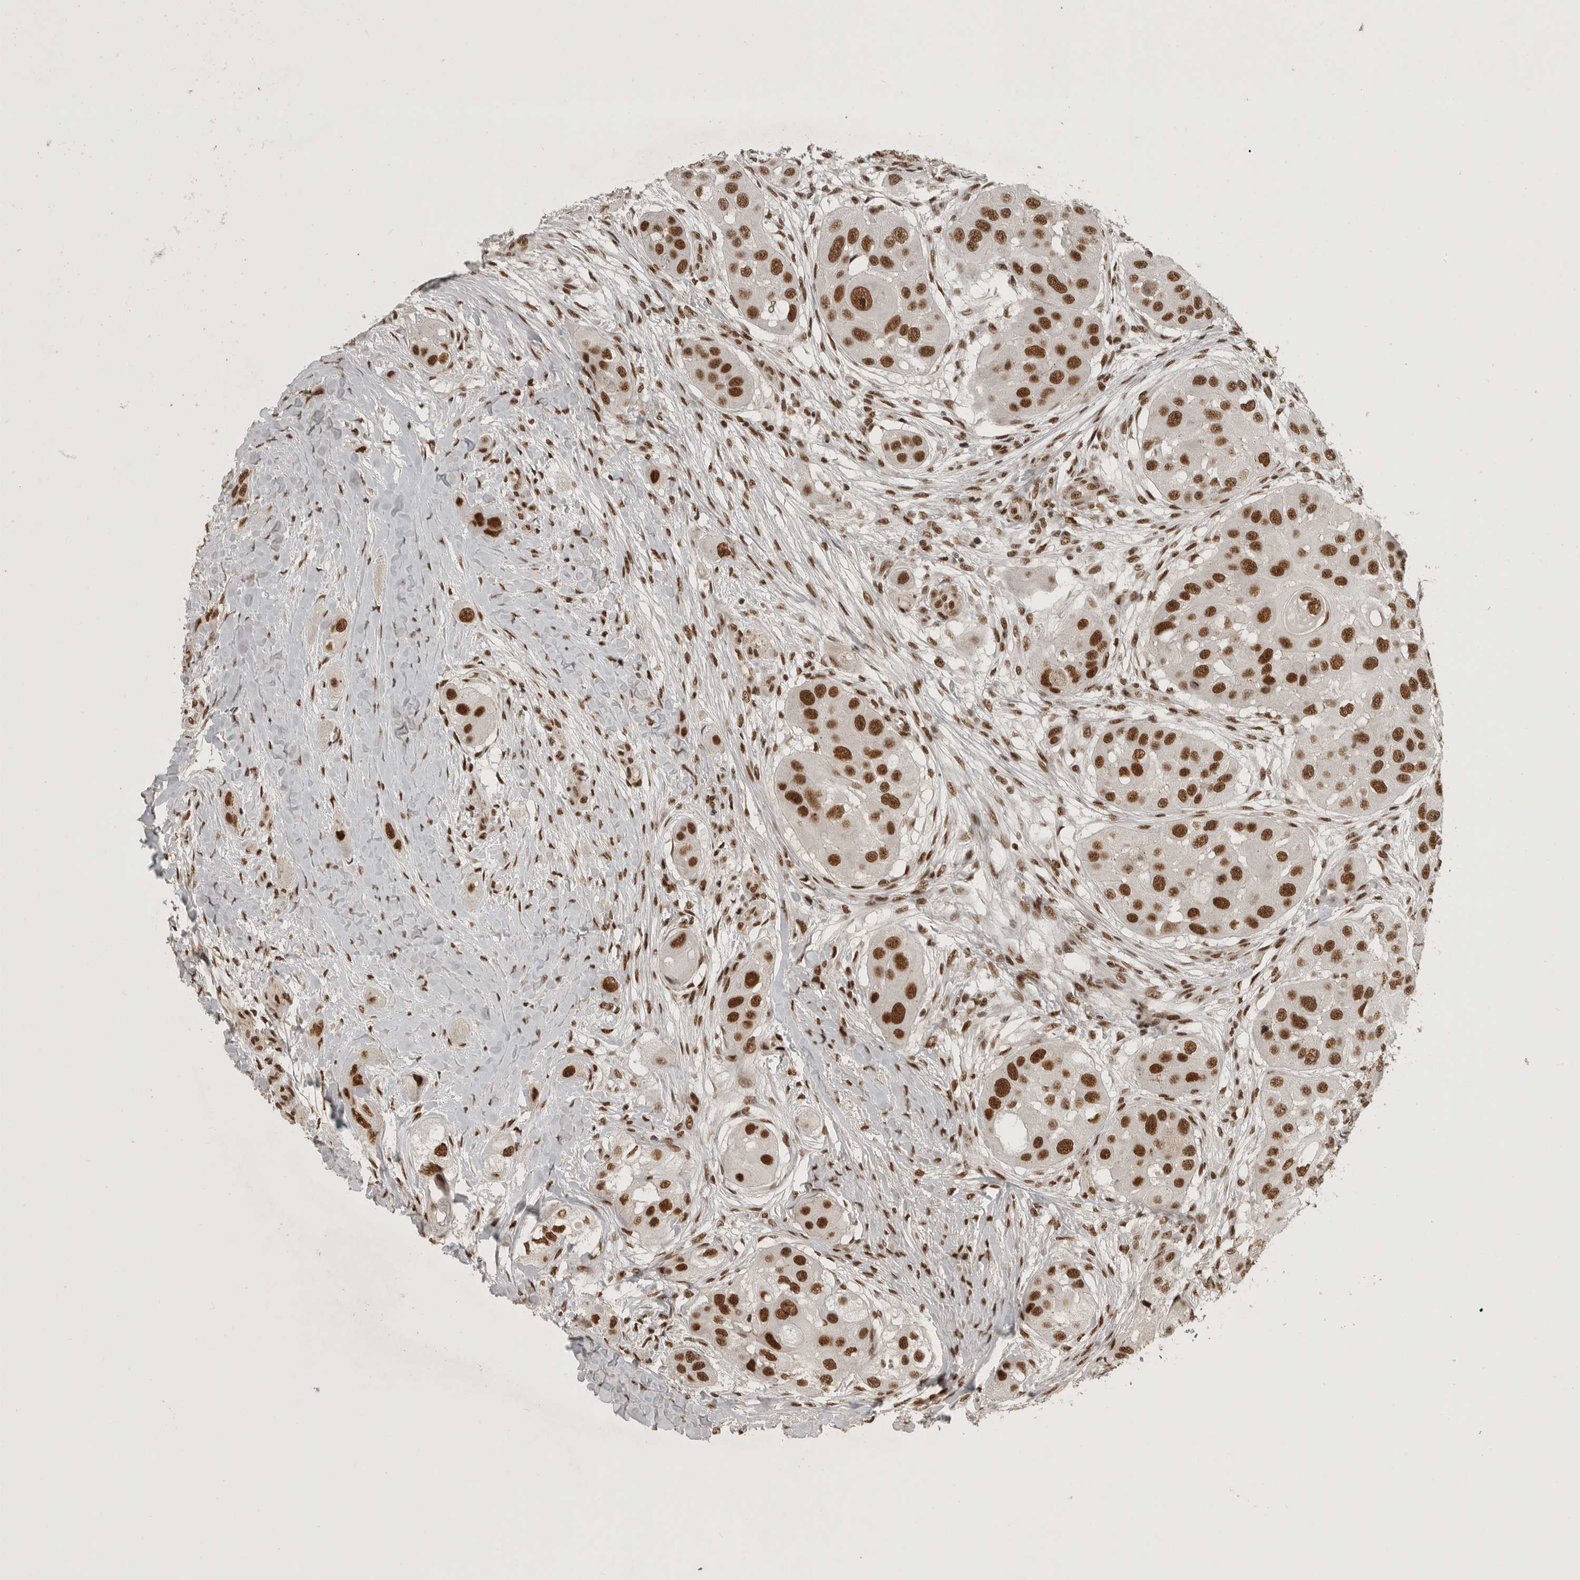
{"staining": {"intensity": "strong", "quantity": ">75%", "location": "nuclear"}, "tissue": "head and neck cancer", "cell_type": "Tumor cells", "image_type": "cancer", "snomed": [{"axis": "morphology", "description": "Normal tissue, NOS"}, {"axis": "morphology", "description": "Squamous cell carcinoma, NOS"}, {"axis": "topography", "description": "Skeletal muscle"}, {"axis": "topography", "description": "Head-Neck"}], "caption": "About >75% of tumor cells in head and neck cancer (squamous cell carcinoma) demonstrate strong nuclear protein staining as visualized by brown immunohistochemical staining.", "gene": "CBLL1", "patient": {"sex": "male", "age": 51}}